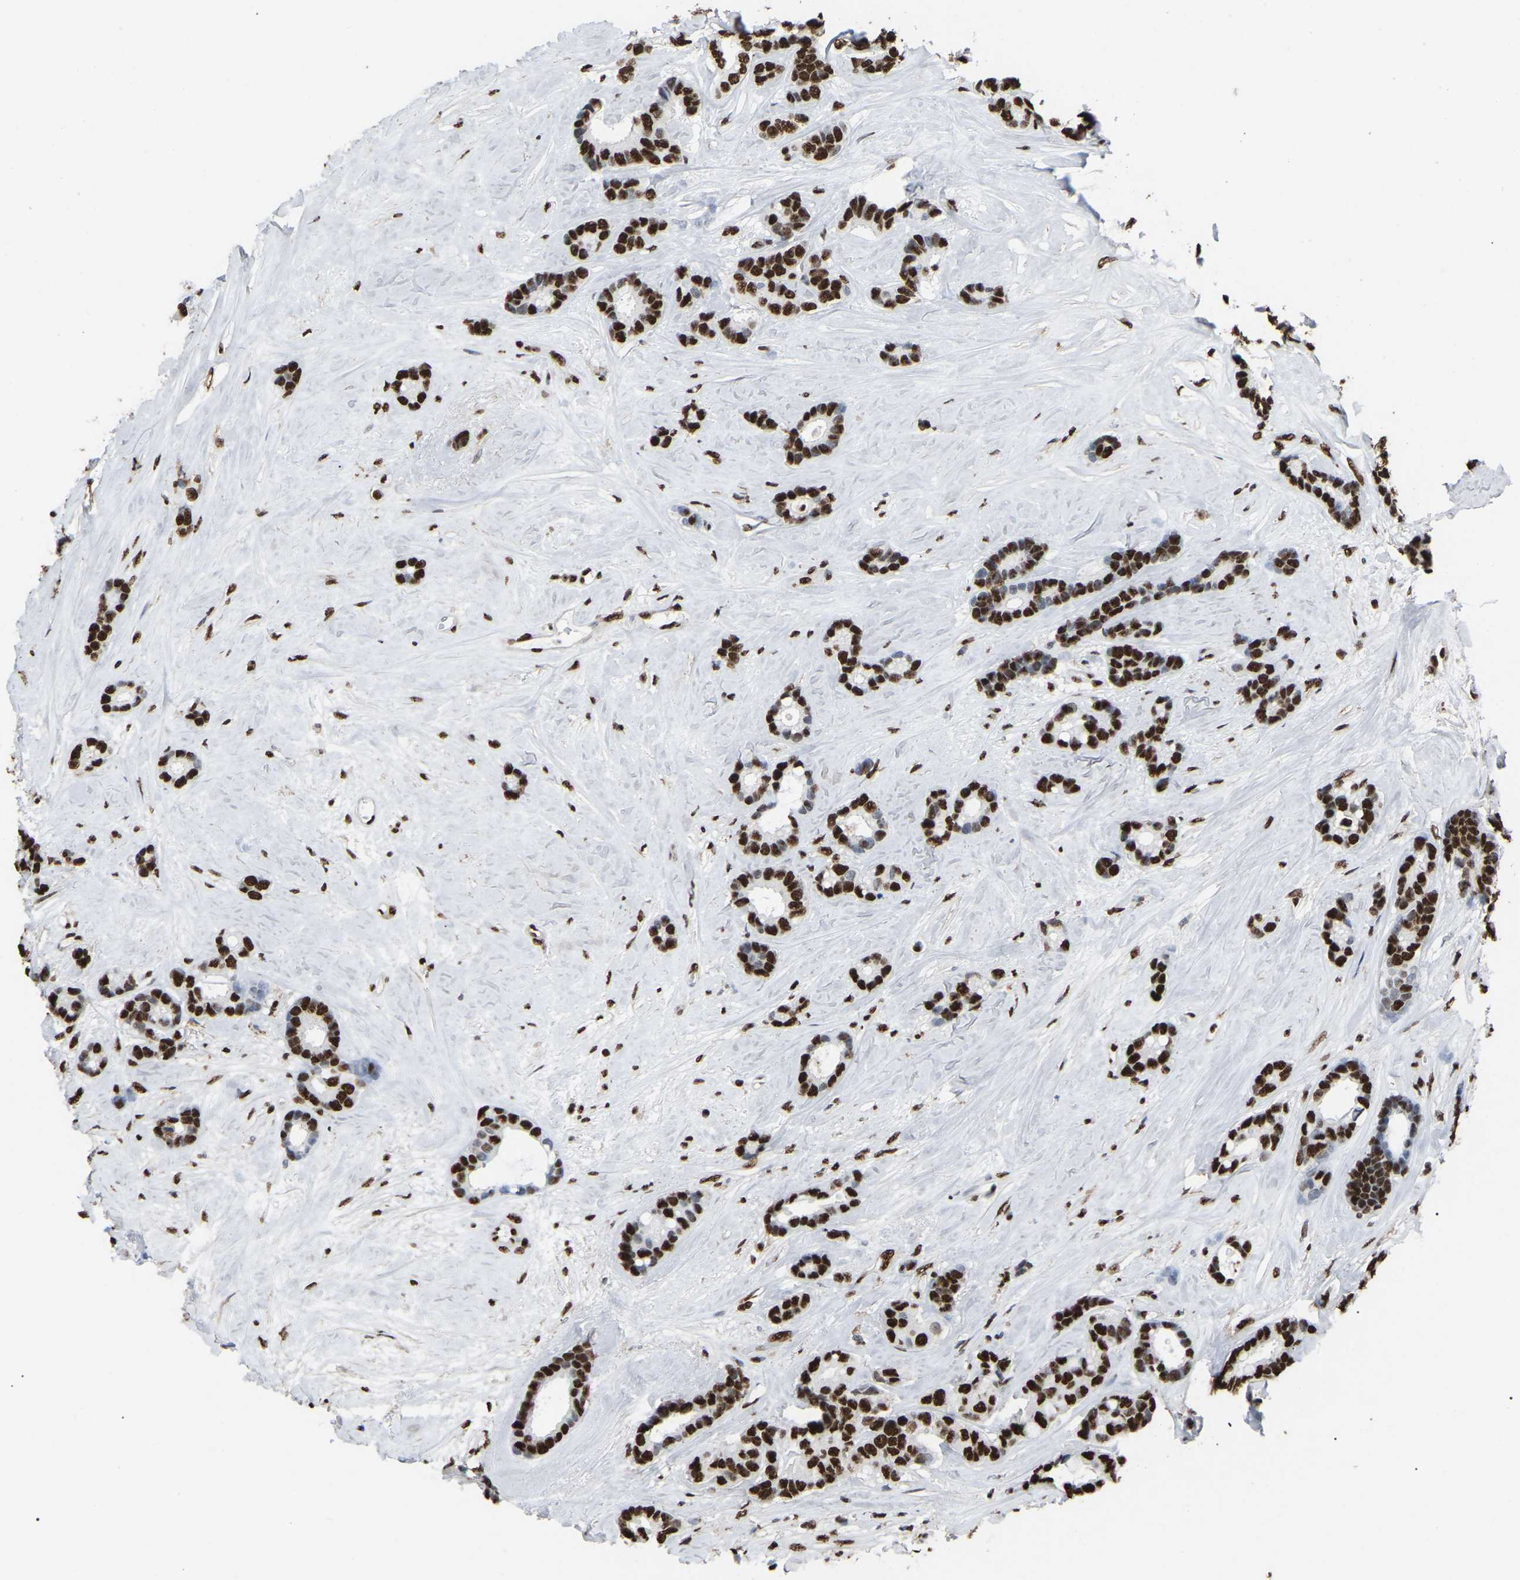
{"staining": {"intensity": "strong", "quantity": ">75%", "location": "nuclear"}, "tissue": "breast cancer", "cell_type": "Tumor cells", "image_type": "cancer", "snomed": [{"axis": "morphology", "description": "Duct carcinoma"}, {"axis": "topography", "description": "Breast"}], "caption": "Tumor cells show high levels of strong nuclear staining in approximately >75% of cells in human breast cancer. The staining was performed using DAB, with brown indicating positive protein expression. Nuclei are stained blue with hematoxylin.", "gene": "RBL2", "patient": {"sex": "female", "age": 87}}